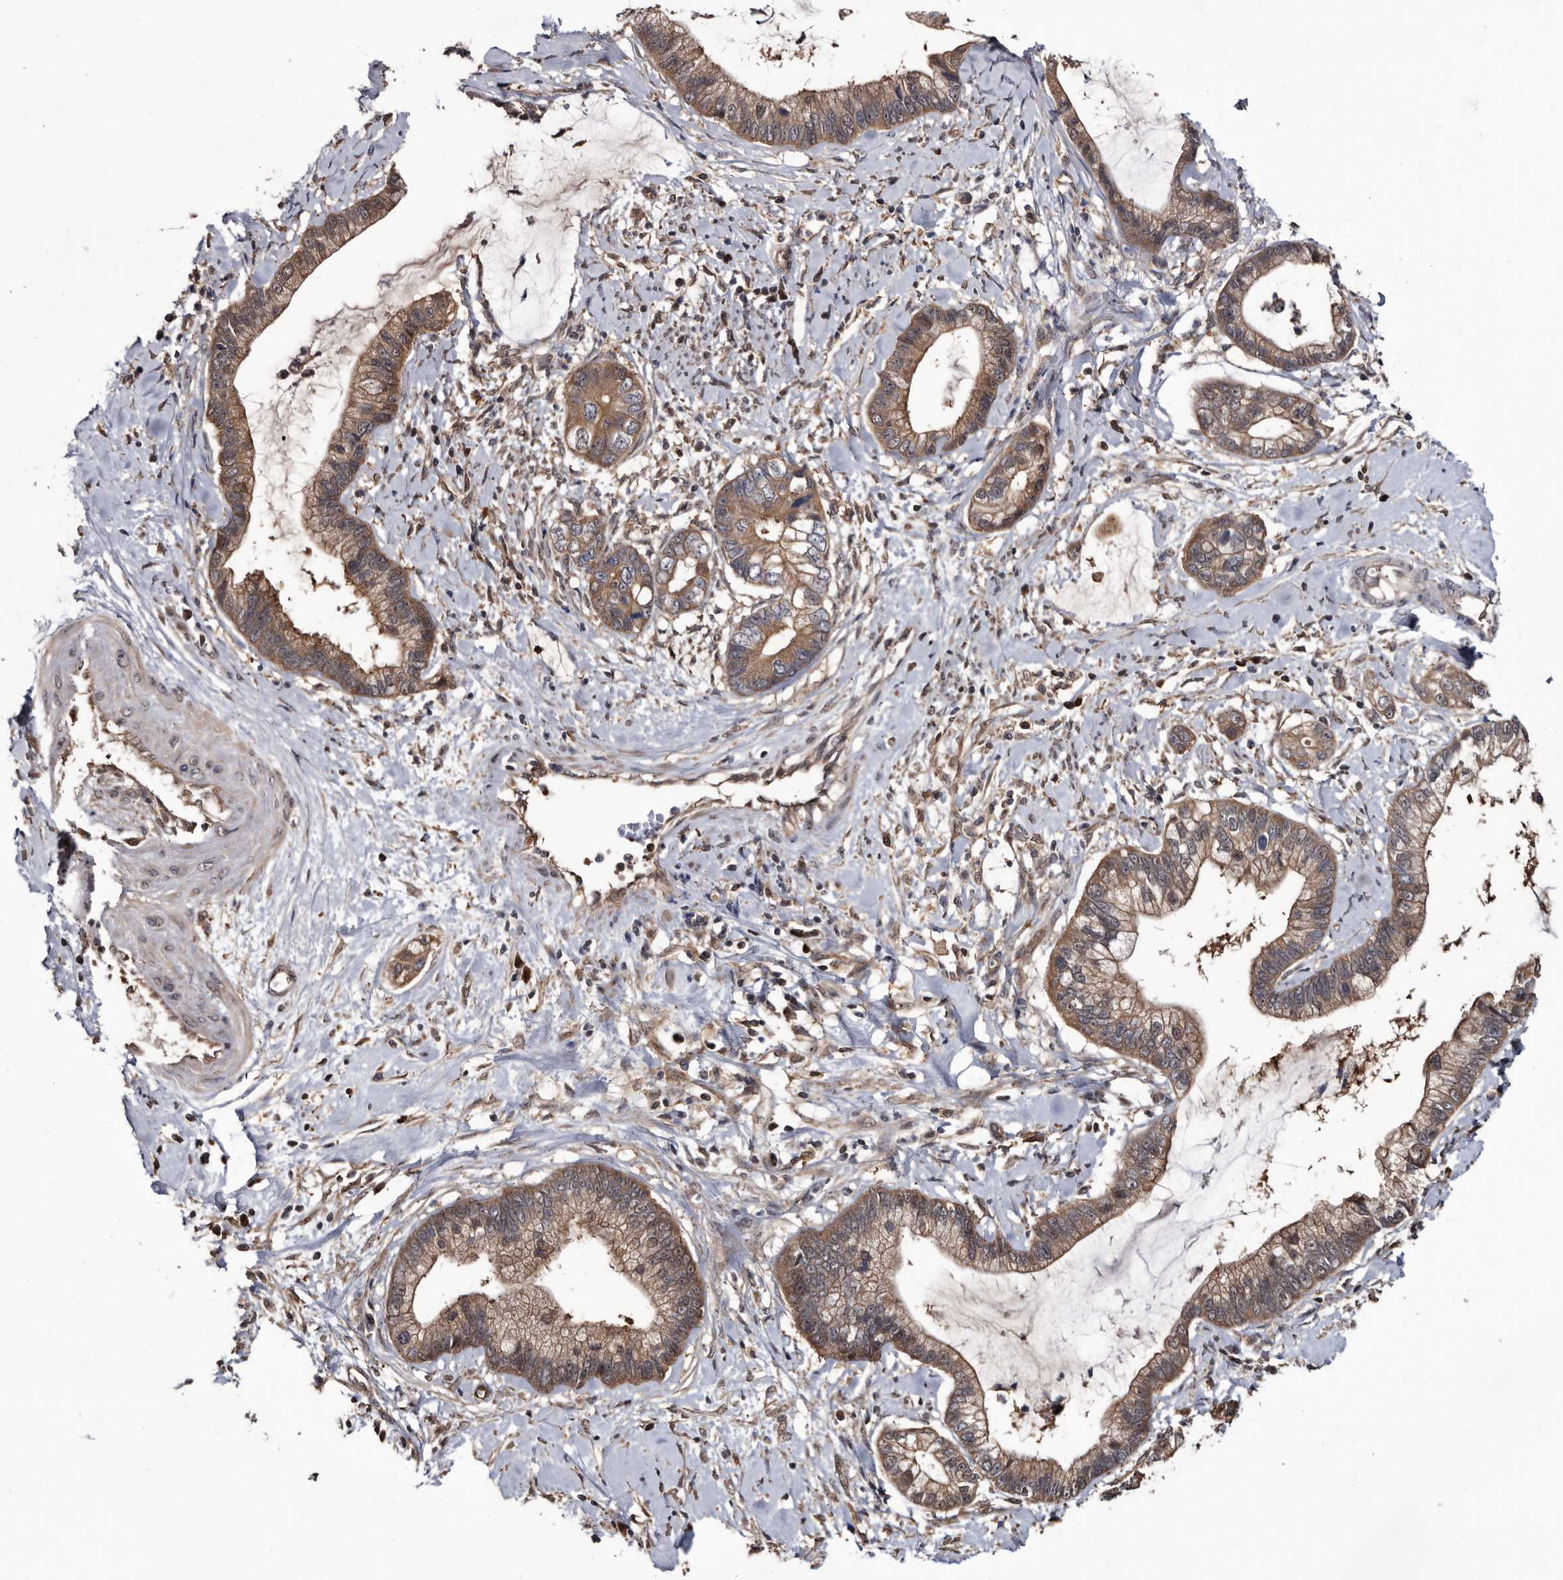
{"staining": {"intensity": "moderate", "quantity": ">75%", "location": "cytoplasmic/membranous"}, "tissue": "cervical cancer", "cell_type": "Tumor cells", "image_type": "cancer", "snomed": [{"axis": "morphology", "description": "Adenocarcinoma, NOS"}, {"axis": "topography", "description": "Cervix"}], "caption": "Protein staining by immunohistochemistry (IHC) demonstrates moderate cytoplasmic/membranous positivity in approximately >75% of tumor cells in cervical cancer (adenocarcinoma). (DAB (3,3'-diaminobenzidine) IHC, brown staining for protein, blue staining for nuclei).", "gene": "TTI2", "patient": {"sex": "female", "age": 44}}